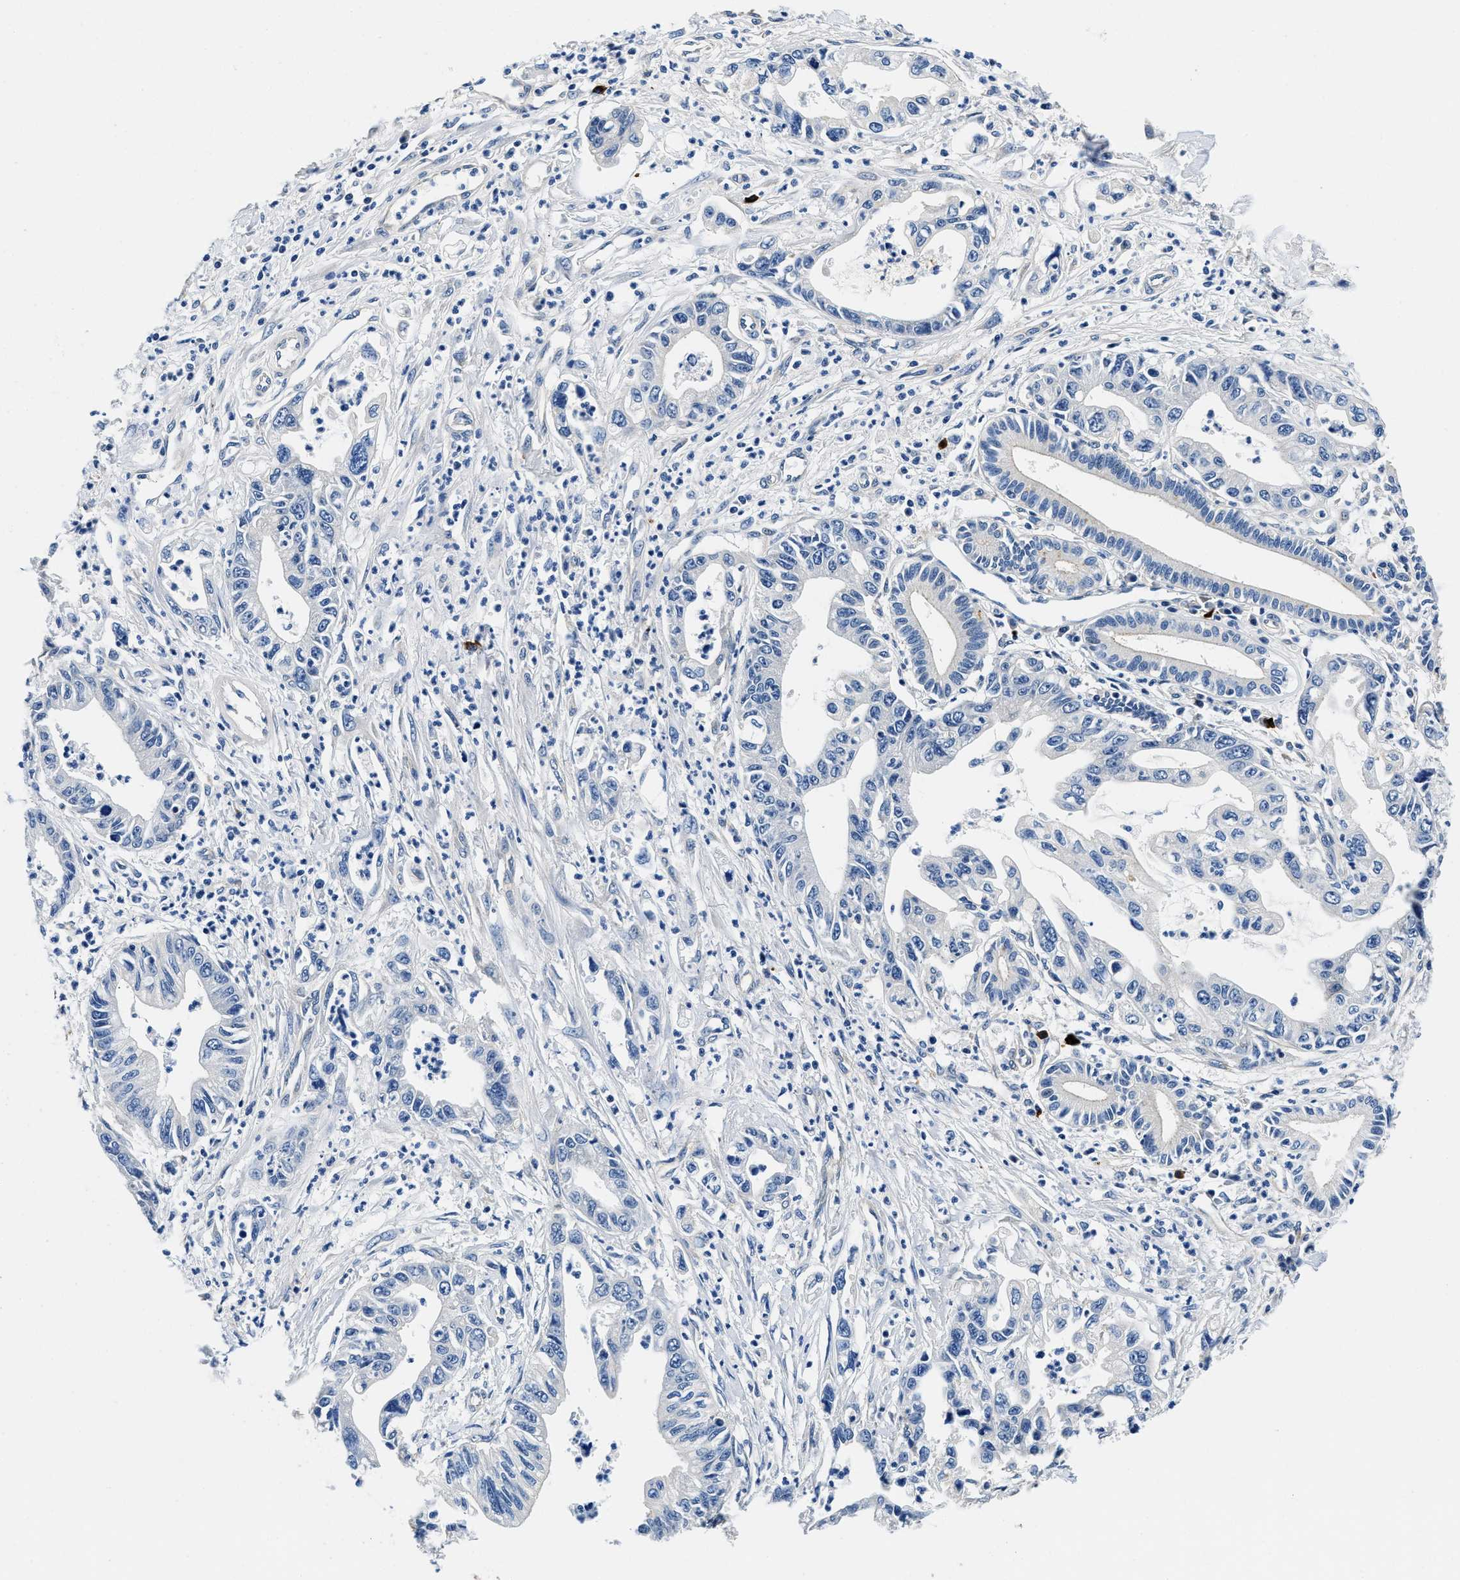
{"staining": {"intensity": "negative", "quantity": "none", "location": "none"}, "tissue": "pancreatic cancer", "cell_type": "Tumor cells", "image_type": "cancer", "snomed": [{"axis": "morphology", "description": "Adenocarcinoma, NOS"}, {"axis": "topography", "description": "Pancreas"}], "caption": "An immunohistochemistry (IHC) image of pancreatic adenocarcinoma is shown. There is no staining in tumor cells of pancreatic adenocarcinoma.", "gene": "ZFAND3", "patient": {"sex": "male", "age": 56}}